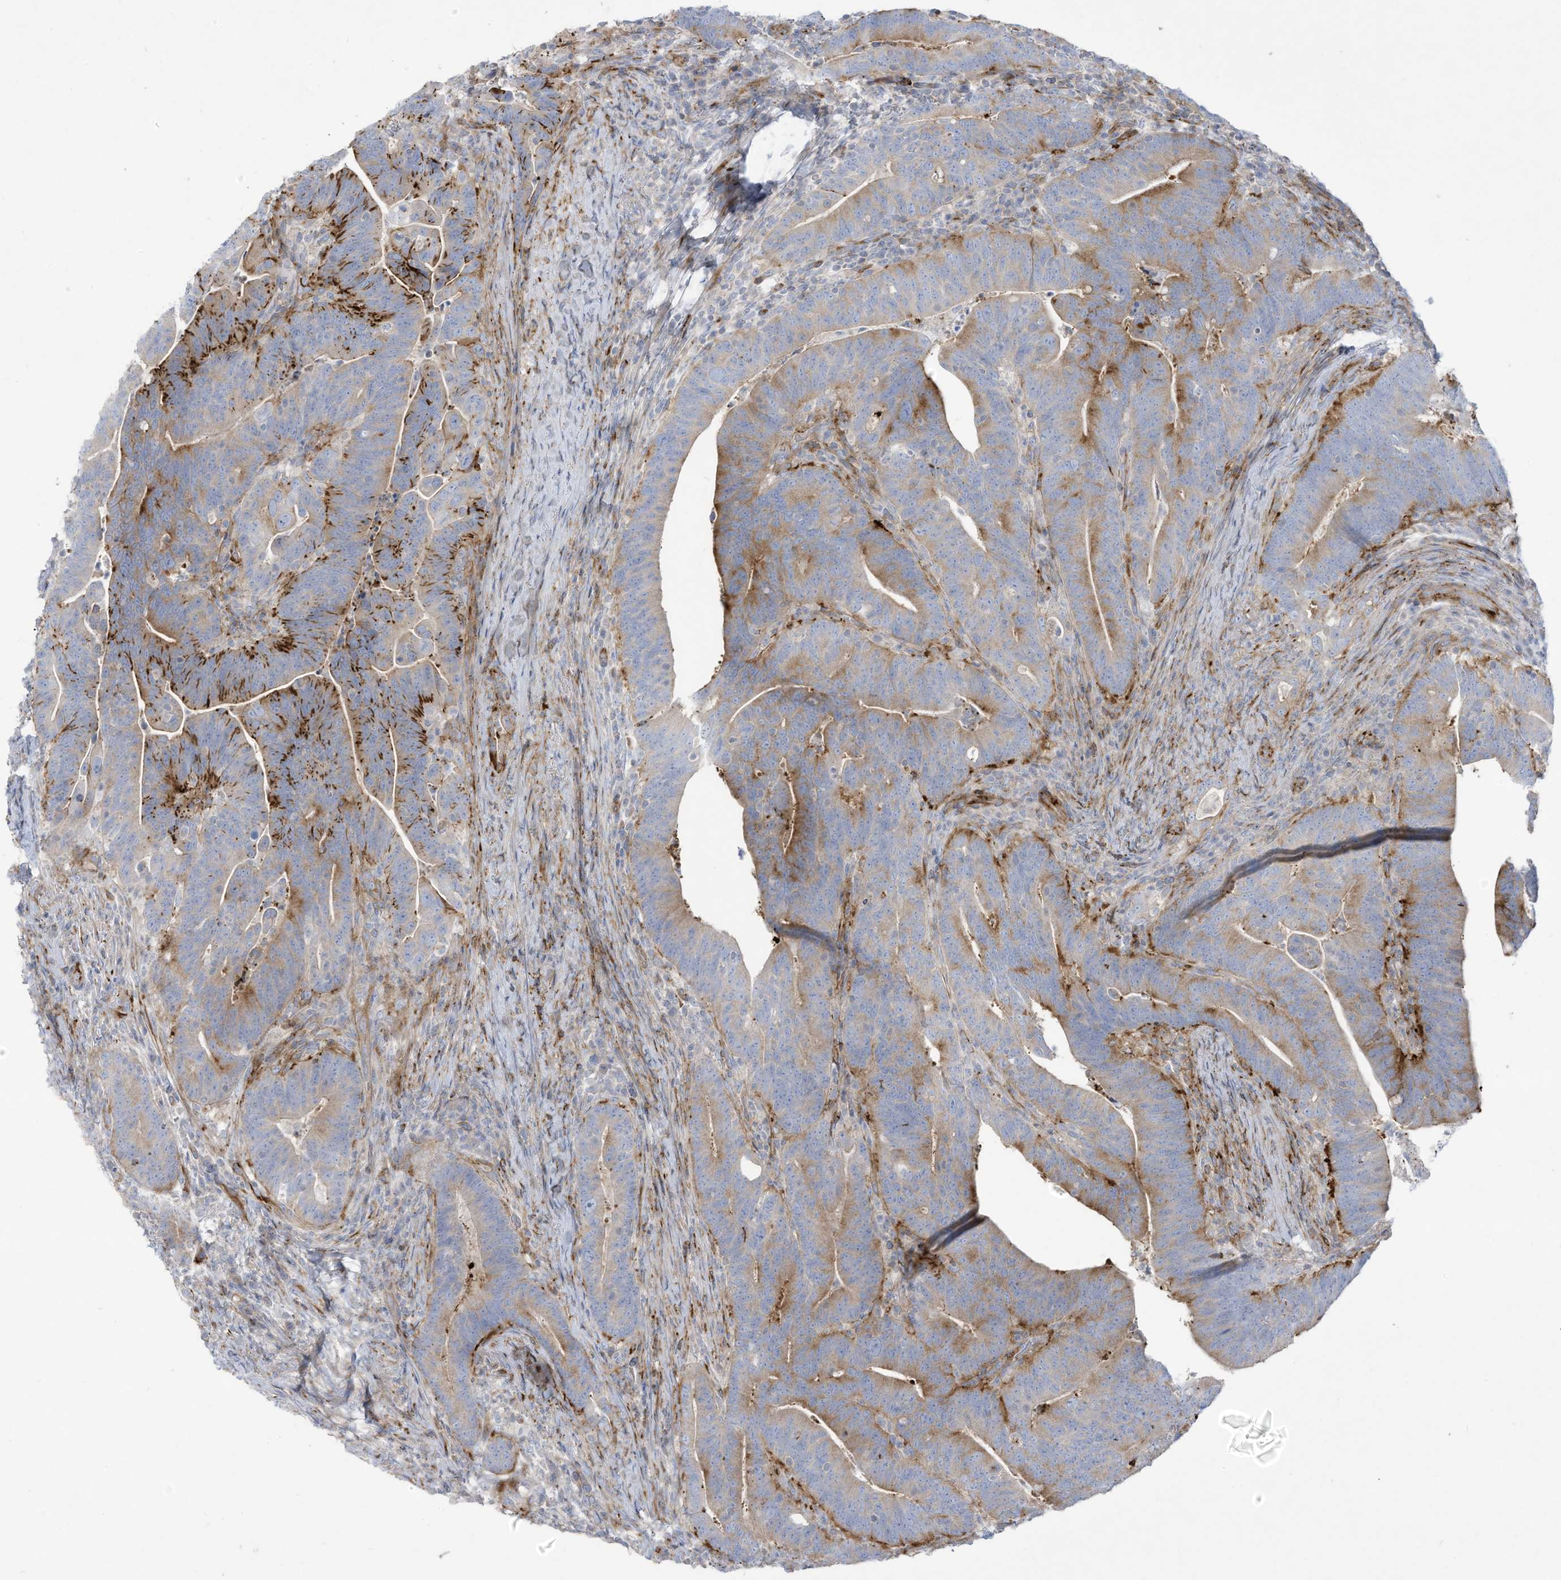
{"staining": {"intensity": "moderate", "quantity": "25%-75%", "location": "cytoplasmic/membranous"}, "tissue": "colorectal cancer", "cell_type": "Tumor cells", "image_type": "cancer", "snomed": [{"axis": "morphology", "description": "Adenocarcinoma, NOS"}, {"axis": "topography", "description": "Colon"}], "caption": "Colorectal adenocarcinoma was stained to show a protein in brown. There is medium levels of moderate cytoplasmic/membranous positivity in approximately 25%-75% of tumor cells.", "gene": "THNSL2", "patient": {"sex": "female", "age": 66}}